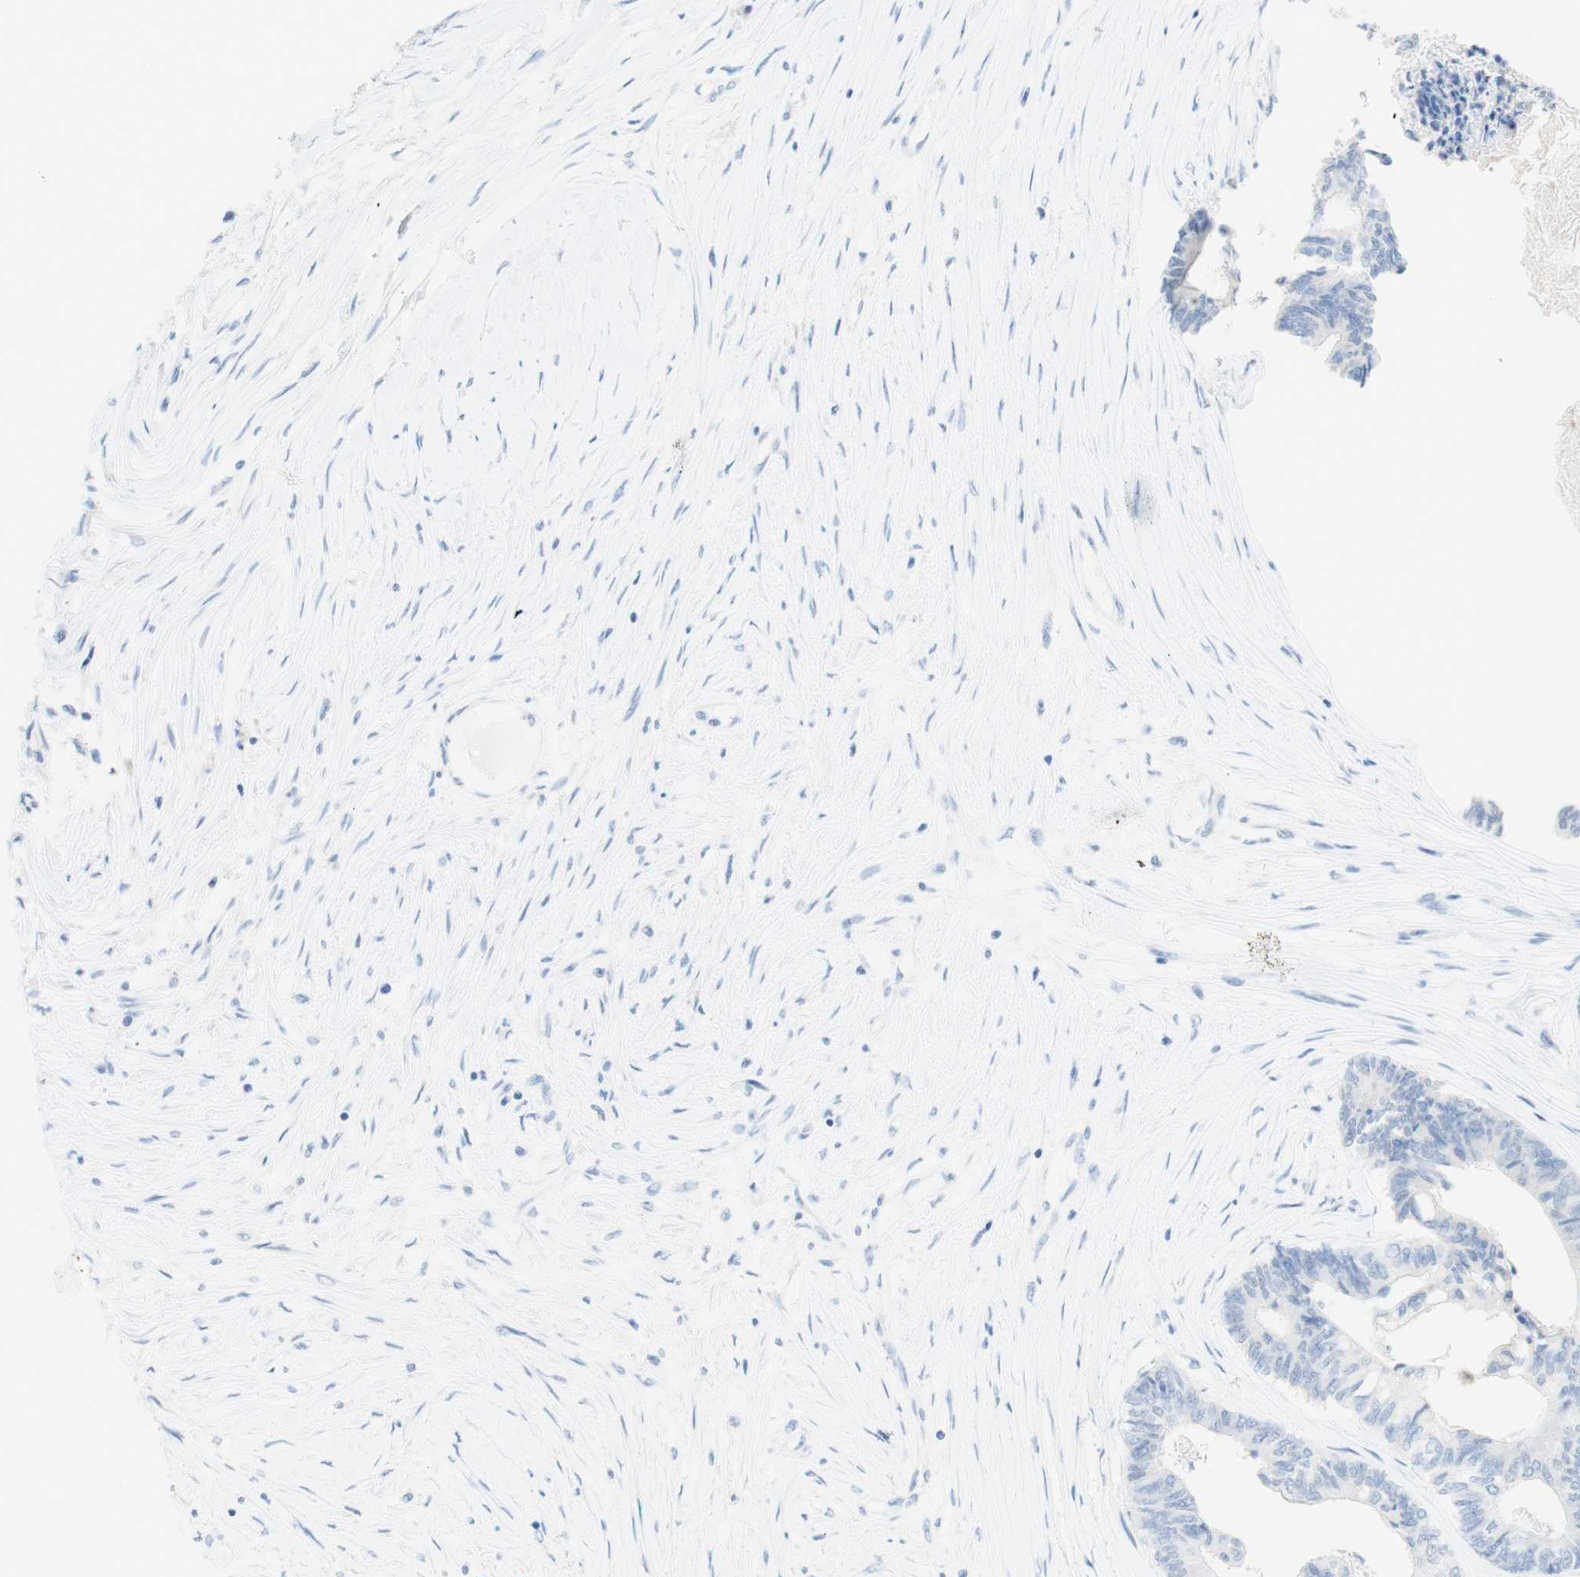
{"staining": {"intensity": "negative", "quantity": "none", "location": "none"}, "tissue": "colorectal cancer", "cell_type": "Tumor cells", "image_type": "cancer", "snomed": [{"axis": "morphology", "description": "Adenocarcinoma, NOS"}, {"axis": "topography", "description": "Rectum"}], "caption": "IHC of human colorectal adenocarcinoma demonstrates no positivity in tumor cells.", "gene": "TPO", "patient": {"sex": "male", "age": 63}}